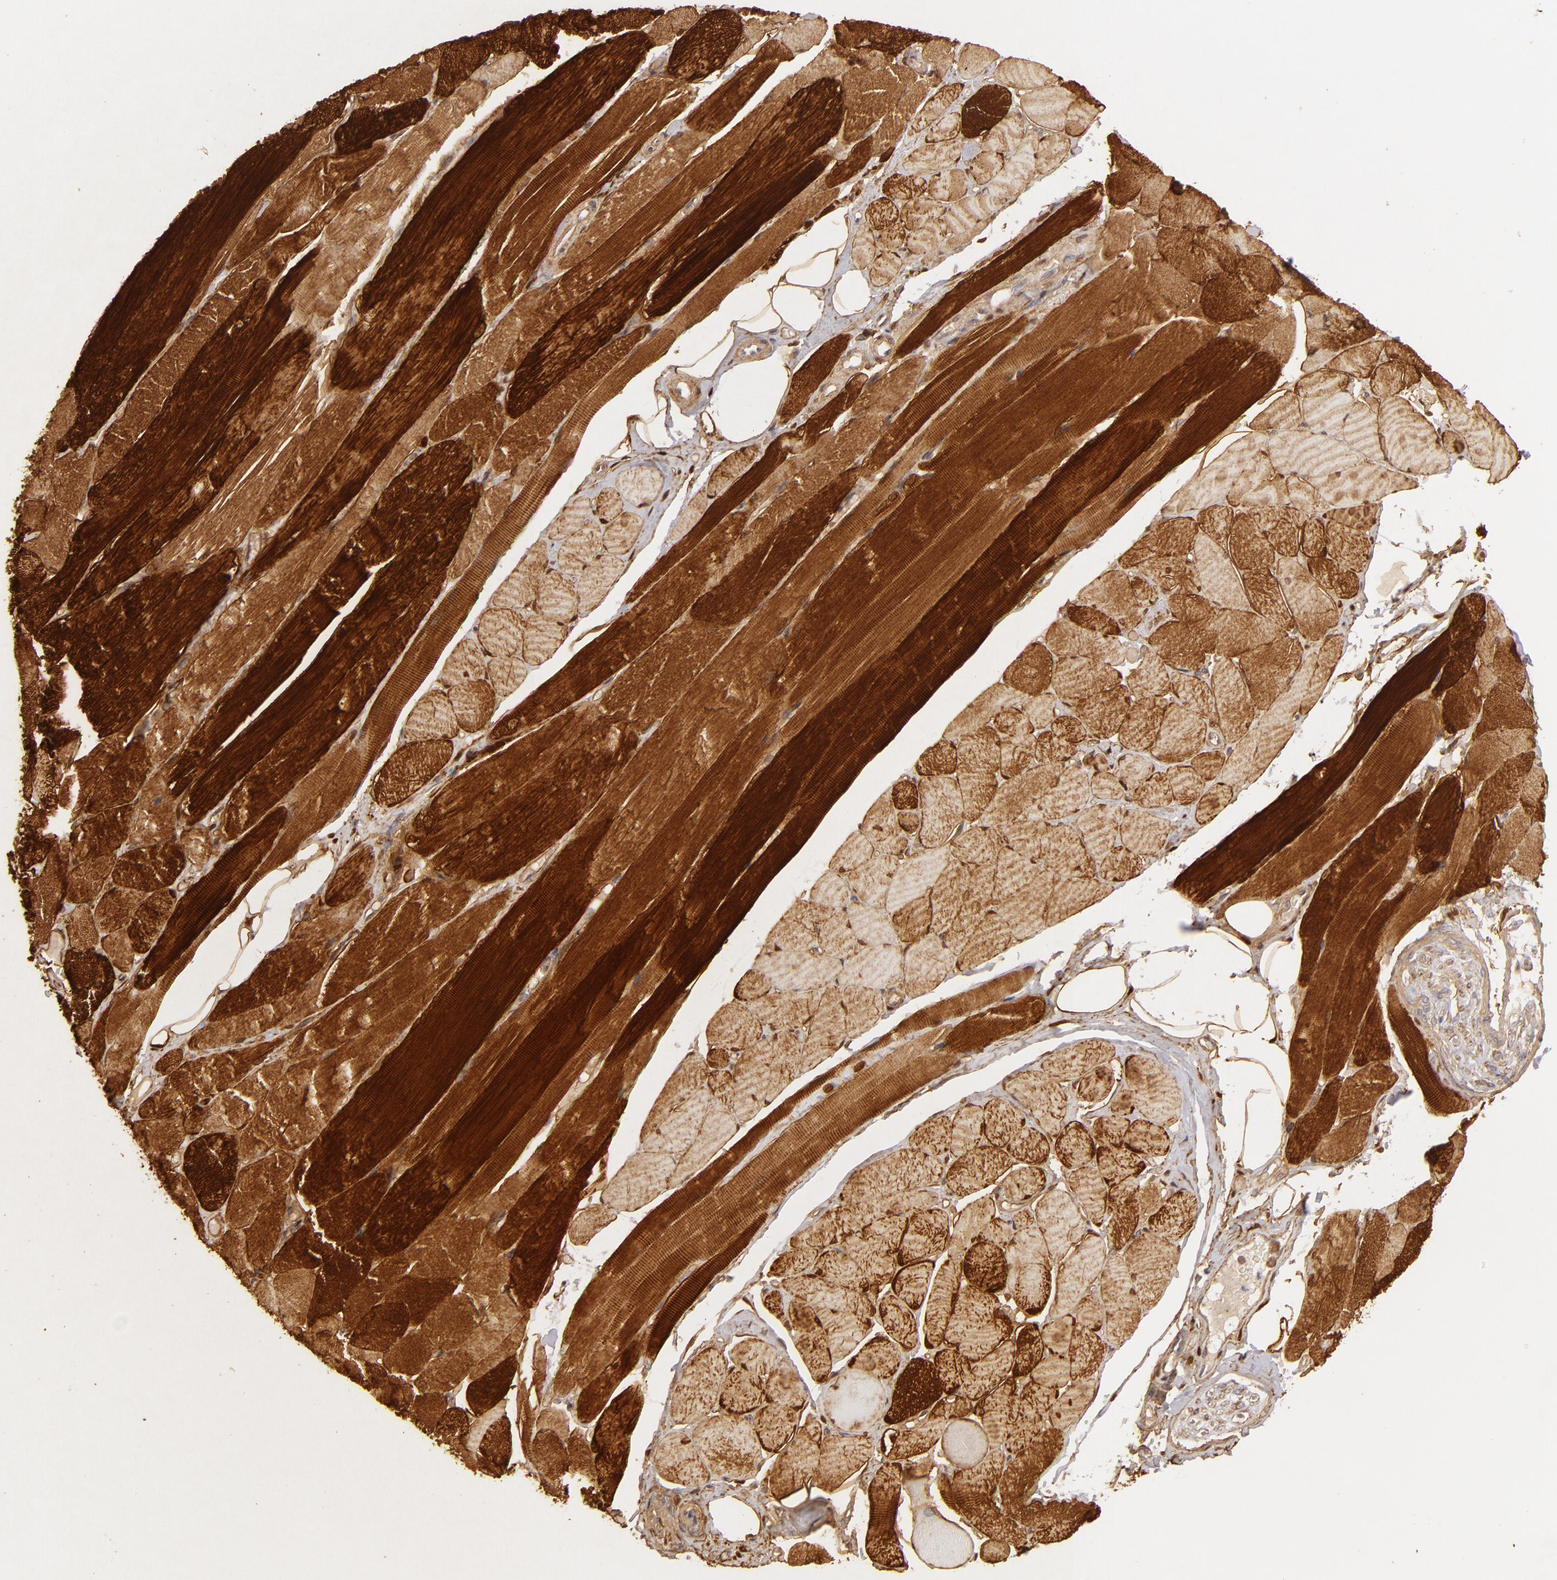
{"staining": {"intensity": "strong", "quantity": ">75%", "location": "cytoplasmic/membranous"}, "tissue": "adipose tissue", "cell_type": "Adipocytes", "image_type": "normal", "snomed": [{"axis": "morphology", "description": "Normal tissue, NOS"}, {"axis": "topography", "description": "Skeletal muscle"}, {"axis": "topography", "description": "Peripheral nerve tissue"}], "caption": "Strong cytoplasmic/membranous protein positivity is present in approximately >75% of adipocytes in adipose tissue. (brown staining indicates protein expression, while blue staining denotes nuclei).", "gene": "HSPB6", "patient": {"sex": "female", "age": 84}}